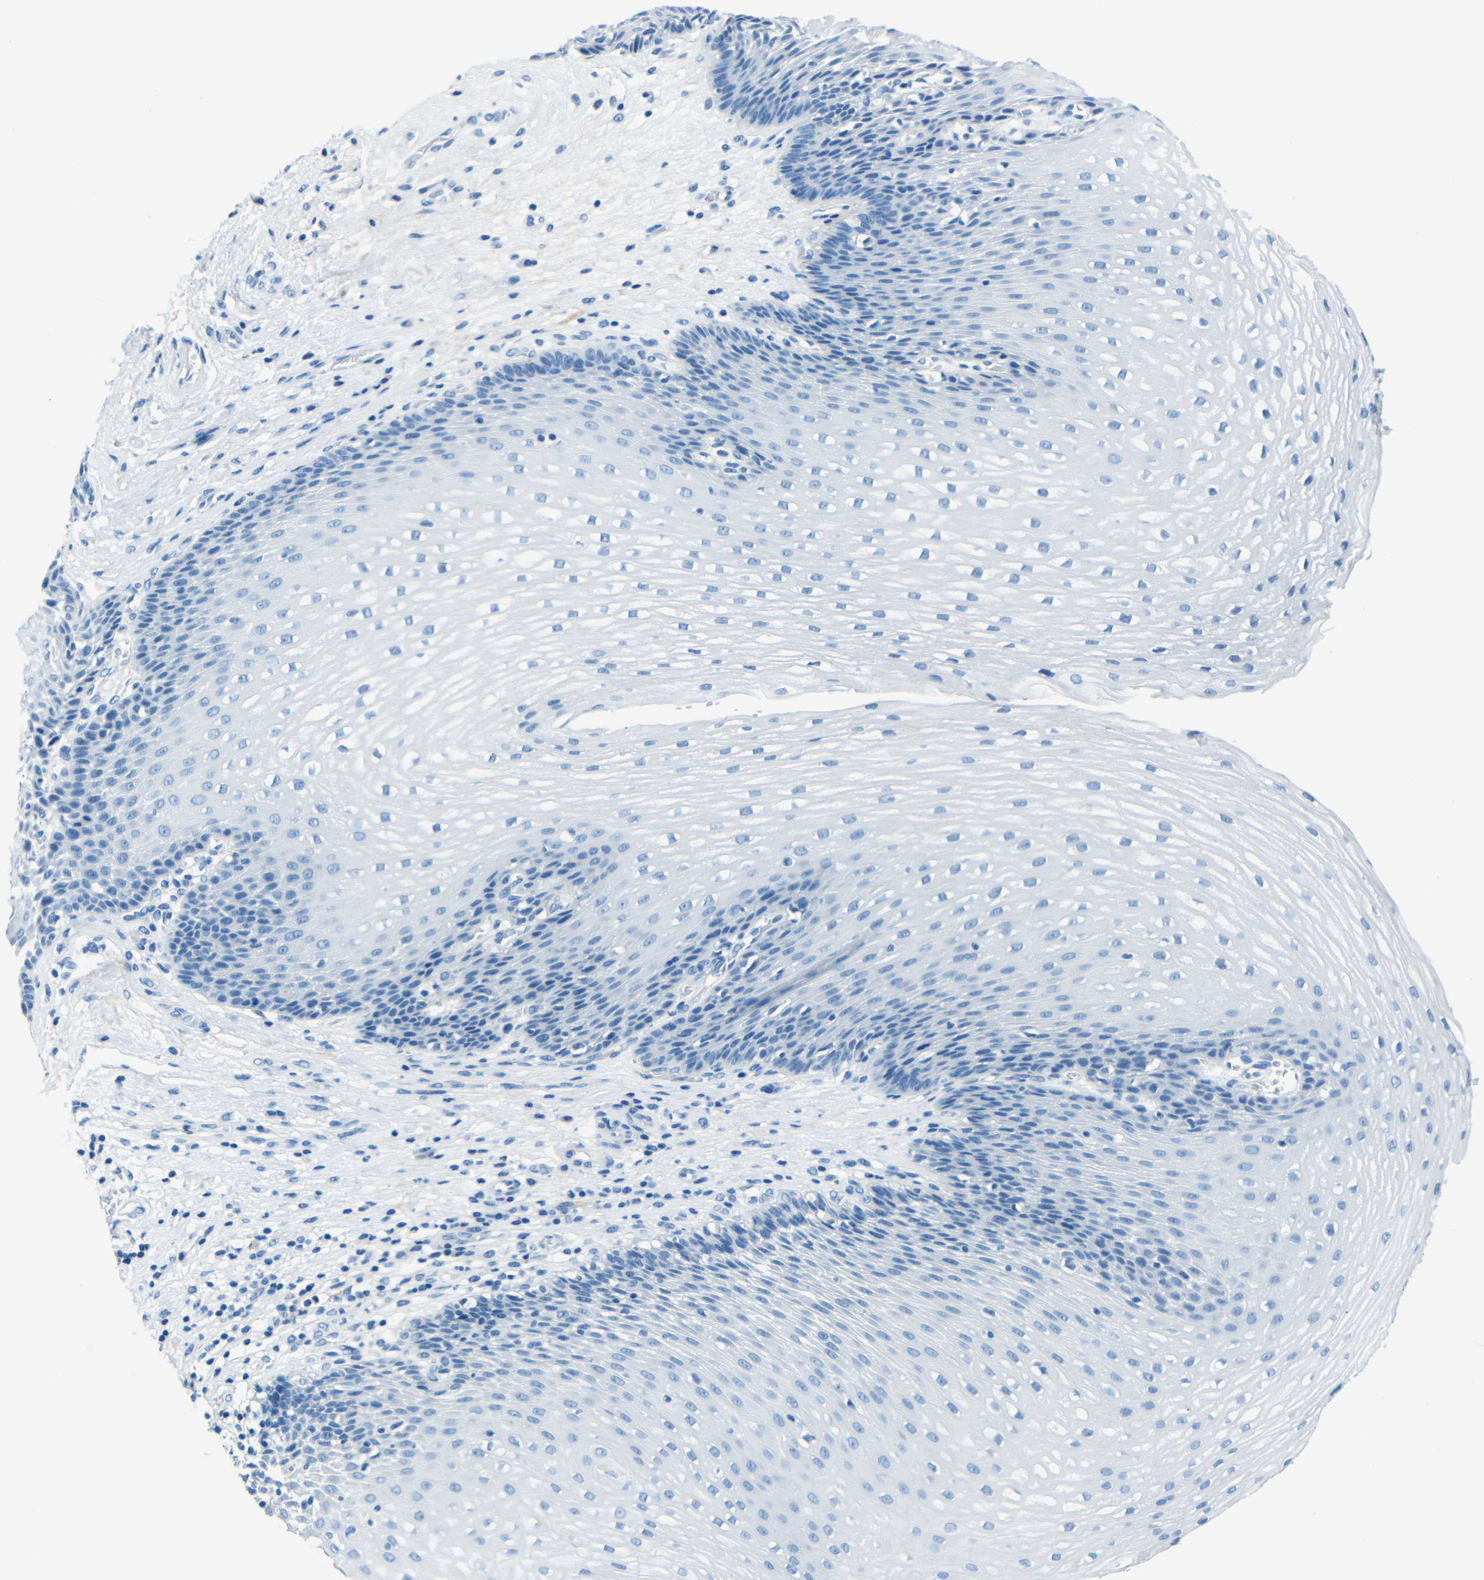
{"staining": {"intensity": "negative", "quantity": "none", "location": "none"}, "tissue": "esophagus", "cell_type": "Squamous epithelial cells", "image_type": "normal", "snomed": [{"axis": "morphology", "description": "Normal tissue, NOS"}, {"axis": "topography", "description": "Esophagus"}], "caption": "An immunohistochemistry (IHC) micrograph of unremarkable esophagus is shown. There is no staining in squamous epithelial cells of esophagus. (Stains: DAB IHC with hematoxylin counter stain, Microscopy: brightfield microscopy at high magnification).", "gene": "FBN2", "patient": {"sex": "male", "age": 48}}